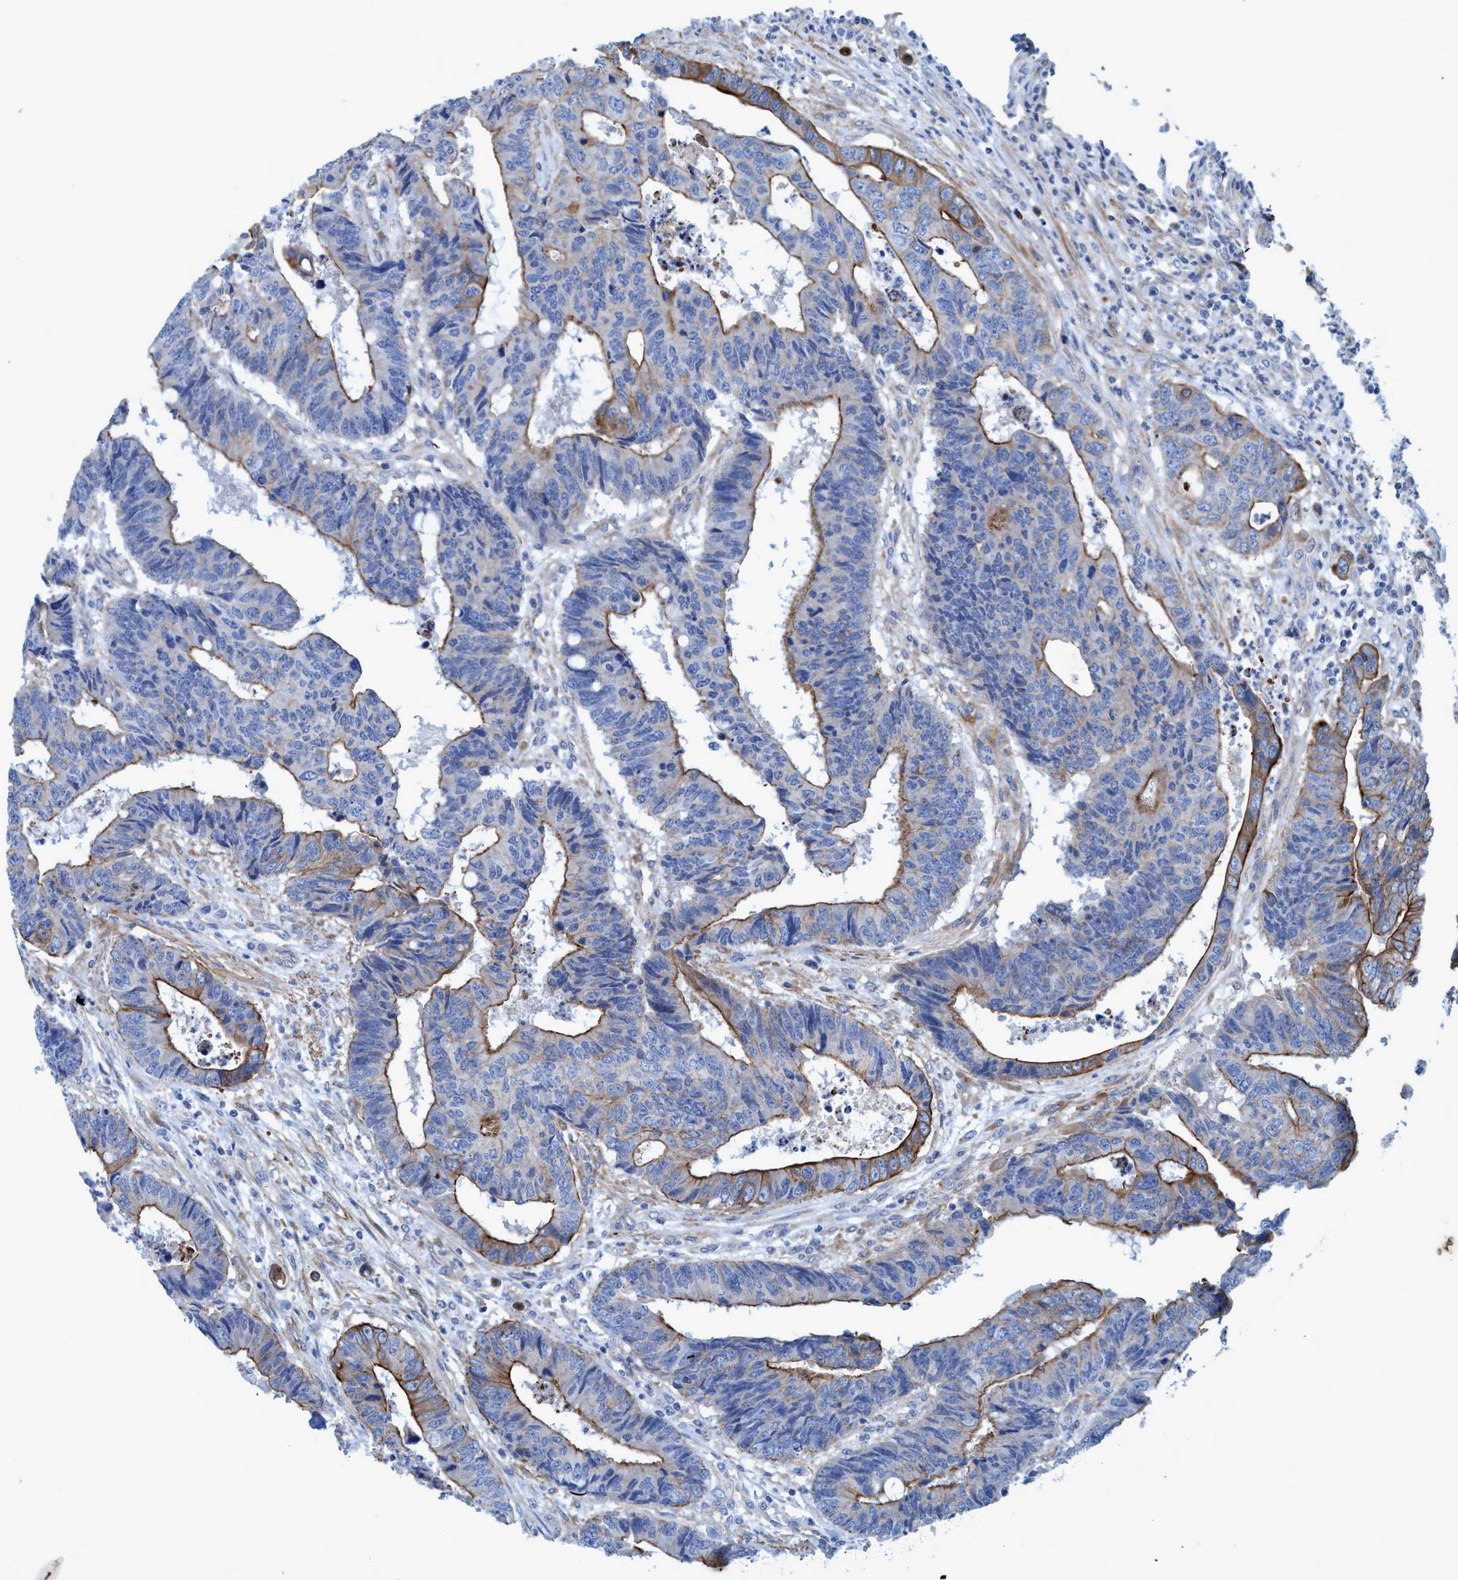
{"staining": {"intensity": "moderate", "quantity": ">75%", "location": "cytoplasmic/membranous"}, "tissue": "colorectal cancer", "cell_type": "Tumor cells", "image_type": "cancer", "snomed": [{"axis": "morphology", "description": "Adenocarcinoma, NOS"}, {"axis": "topography", "description": "Rectum"}], "caption": "Approximately >75% of tumor cells in human colorectal cancer (adenocarcinoma) demonstrate moderate cytoplasmic/membranous protein staining as visualized by brown immunohistochemical staining.", "gene": "GULP1", "patient": {"sex": "male", "age": 84}}